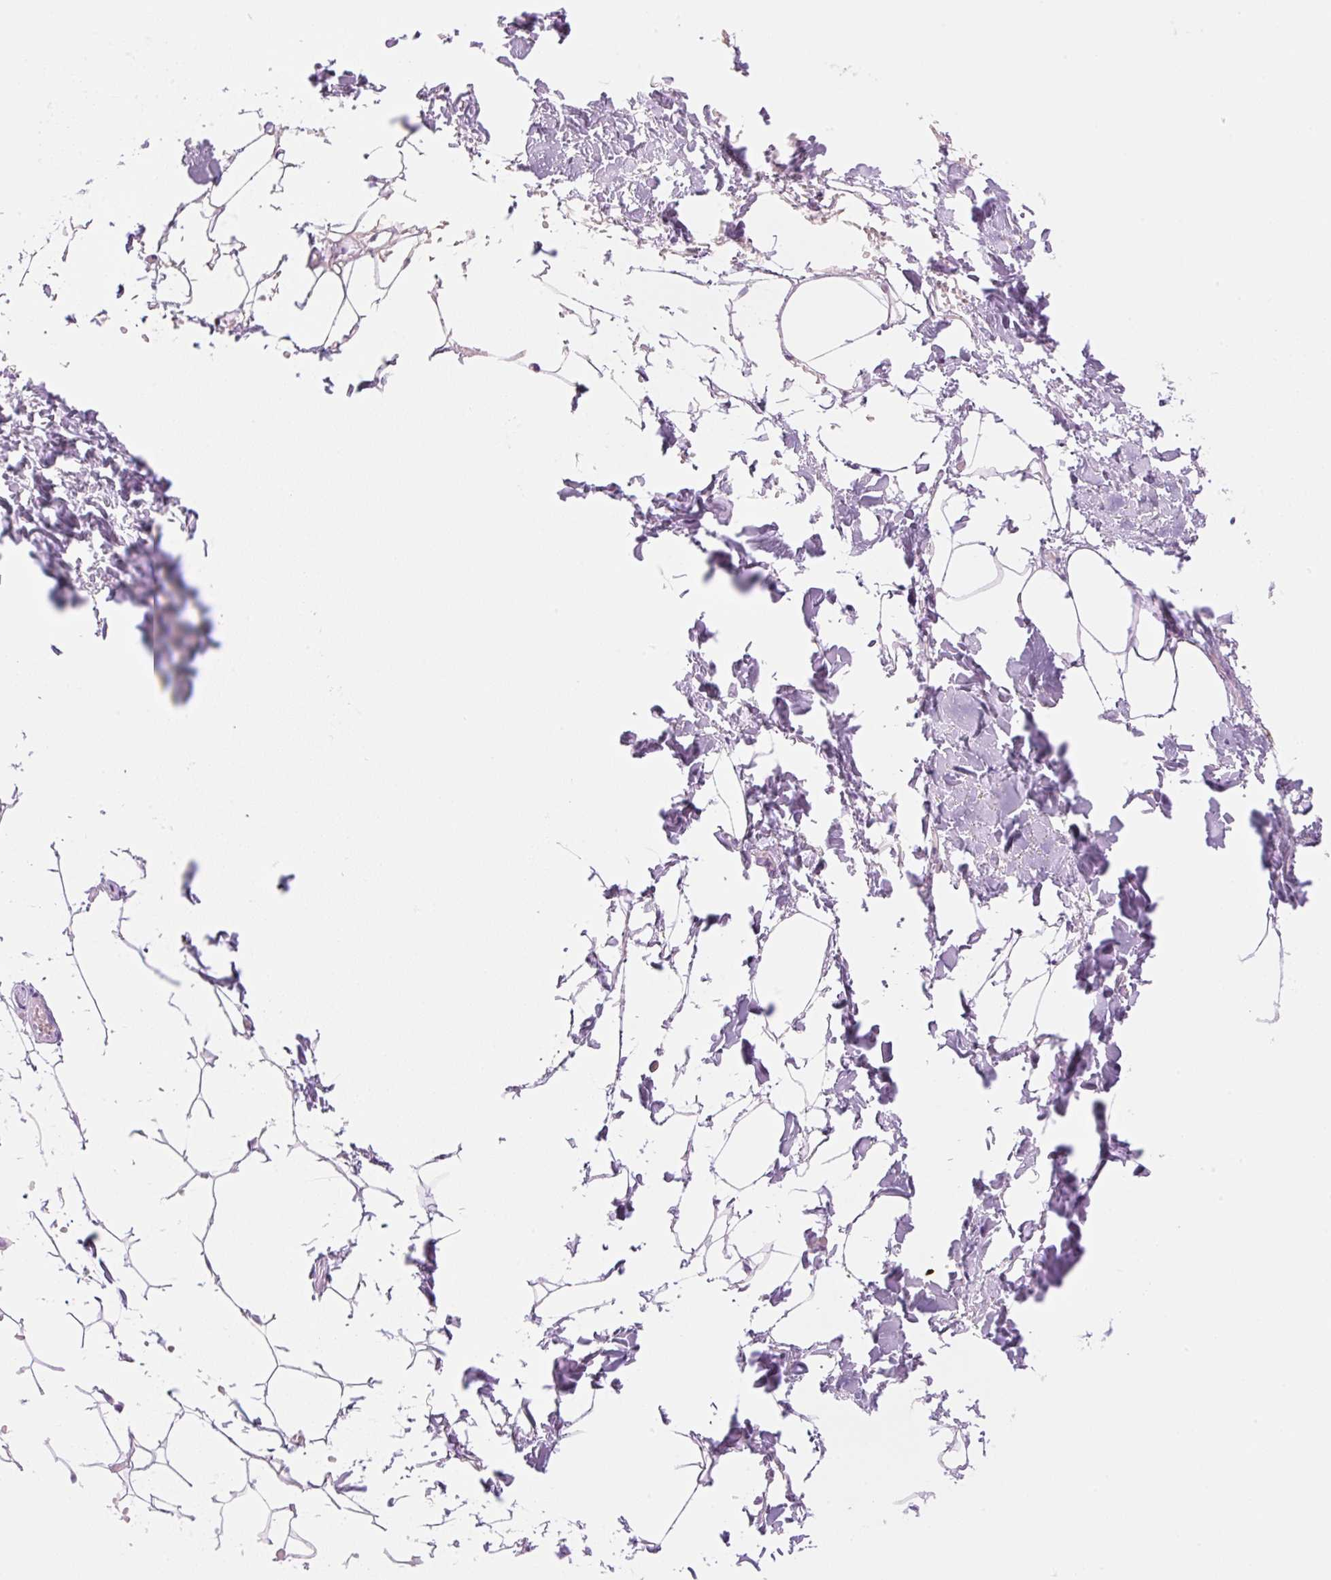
{"staining": {"intensity": "negative", "quantity": "none", "location": "none"}, "tissue": "adipose tissue", "cell_type": "Adipocytes", "image_type": "normal", "snomed": [{"axis": "morphology", "description": "Normal tissue, NOS"}, {"axis": "topography", "description": "Skin"}, {"axis": "topography", "description": "Peripheral nerve tissue"}], "caption": "The immunohistochemistry photomicrograph has no significant positivity in adipocytes of adipose tissue. (DAB immunohistochemistry (IHC), high magnification).", "gene": "SPRYD4", "patient": {"sex": "female", "age": 56}}